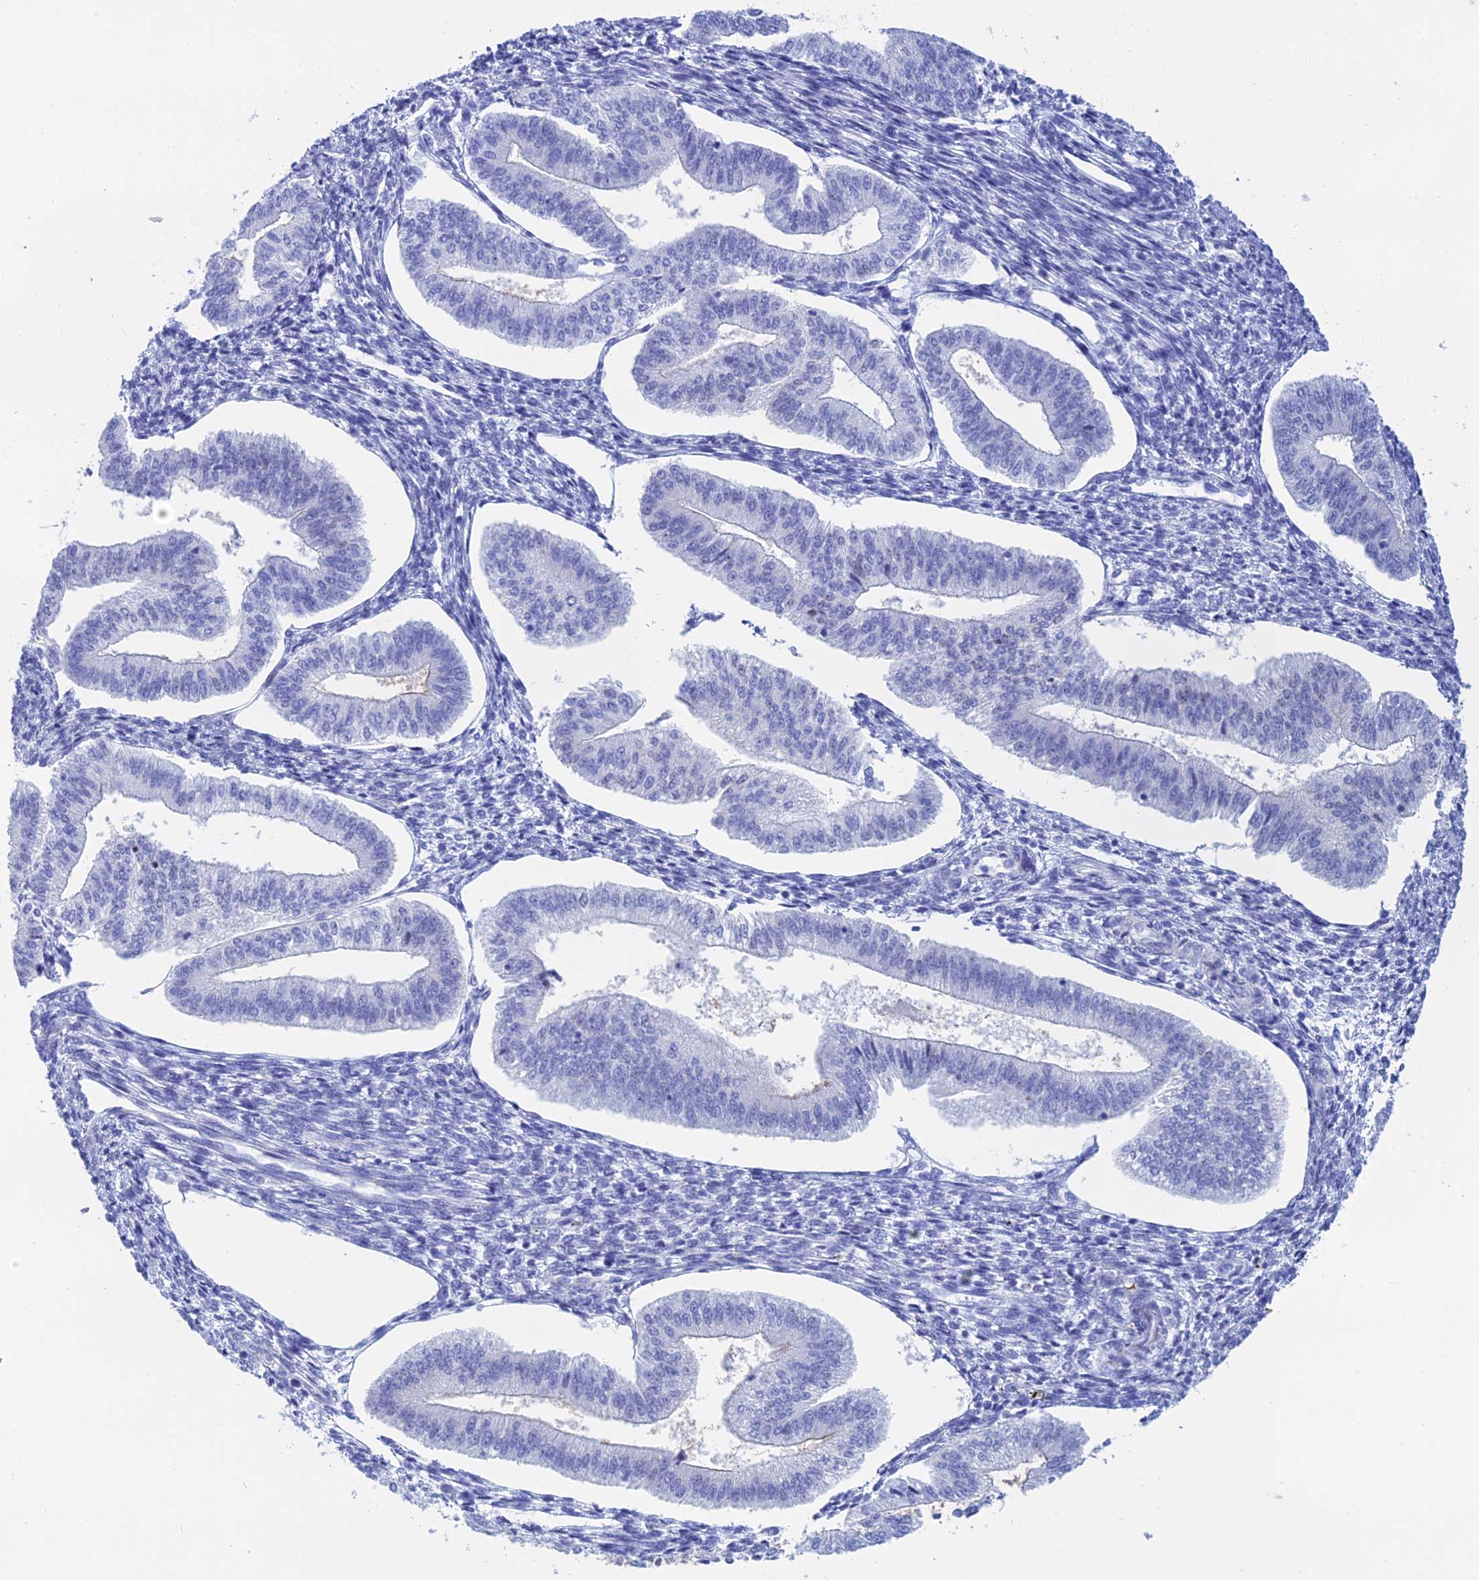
{"staining": {"intensity": "negative", "quantity": "none", "location": "none"}, "tissue": "endometrium", "cell_type": "Cells in endometrial stroma", "image_type": "normal", "snomed": [{"axis": "morphology", "description": "Normal tissue, NOS"}, {"axis": "topography", "description": "Endometrium"}], "caption": "Immunohistochemistry (IHC) of normal endometrium exhibits no staining in cells in endometrial stroma. The staining is performed using DAB (3,3'-diaminobenzidine) brown chromogen with nuclei counter-stained in using hematoxylin.", "gene": "ERICH4", "patient": {"sex": "female", "age": 34}}